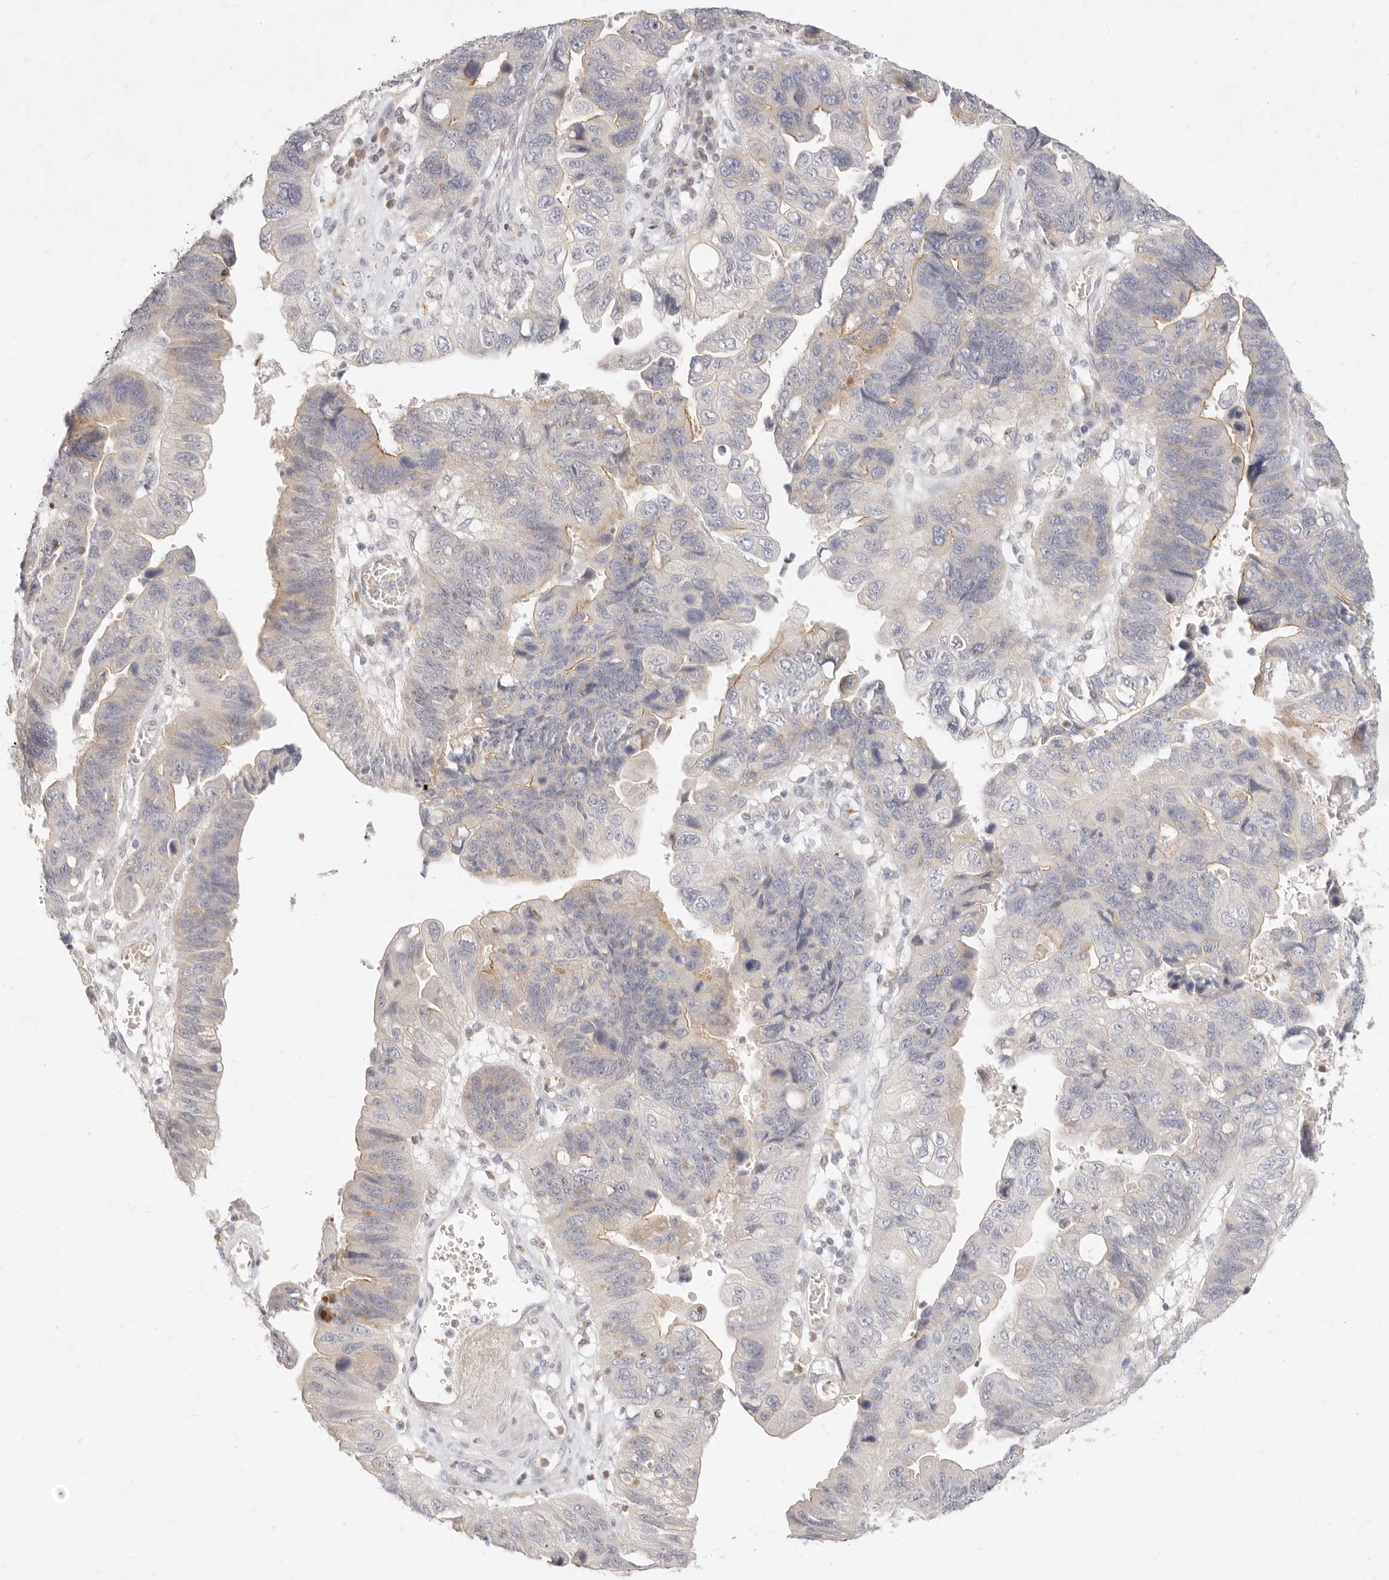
{"staining": {"intensity": "moderate", "quantity": "<25%", "location": "cytoplasmic/membranous"}, "tissue": "stomach cancer", "cell_type": "Tumor cells", "image_type": "cancer", "snomed": [{"axis": "morphology", "description": "Adenocarcinoma, NOS"}, {"axis": "topography", "description": "Stomach"}], "caption": "Moderate cytoplasmic/membranous protein positivity is present in about <25% of tumor cells in stomach cancer (adenocarcinoma).", "gene": "ASCL3", "patient": {"sex": "male", "age": 59}}